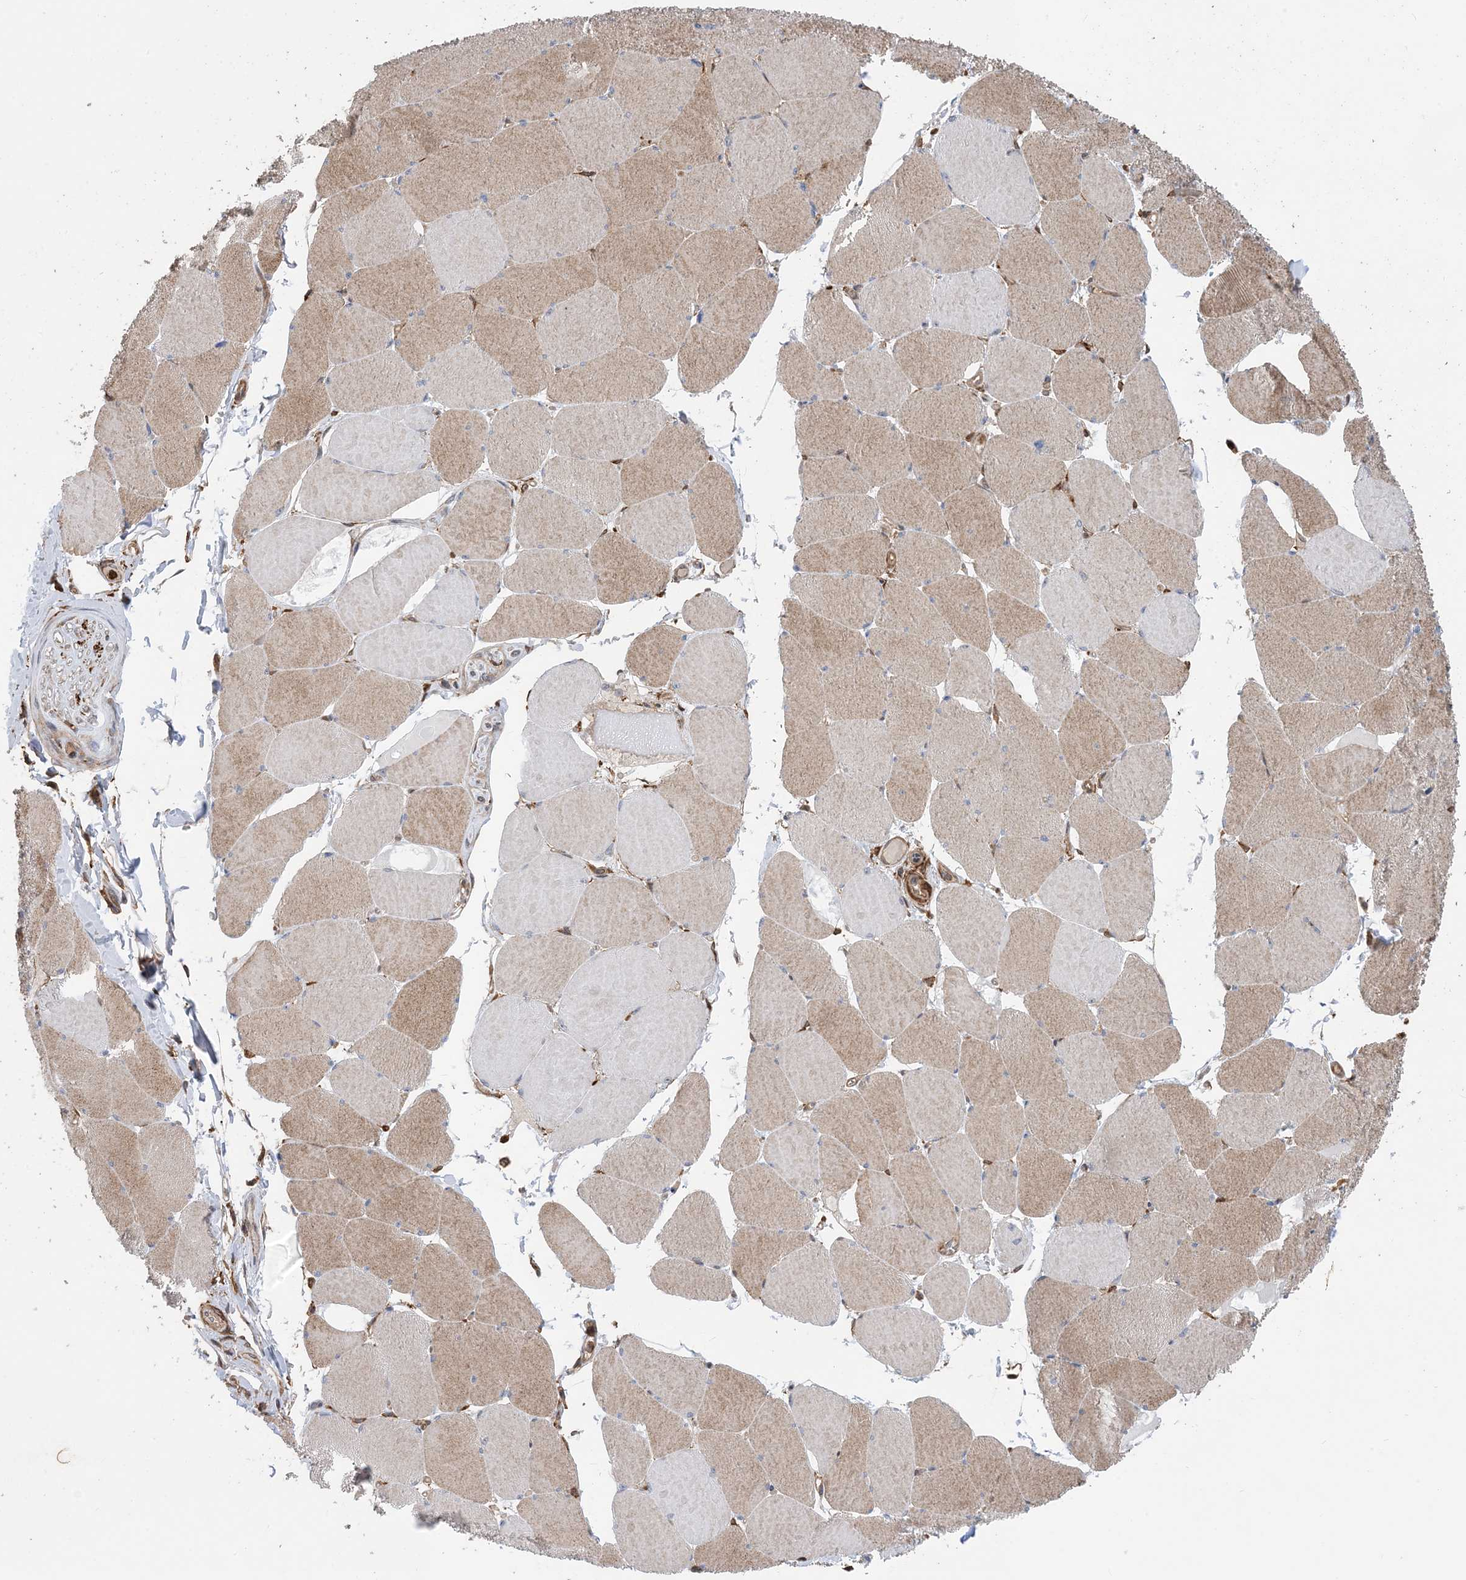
{"staining": {"intensity": "moderate", "quantity": "25%-75%", "location": "cytoplasmic/membranous"}, "tissue": "skeletal muscle", "cell_type": "Myocytes", "image_type": "normal", "snomed": [{"axis": "morphology", "description": "Normal tissue, NOS"}, {"axis": "topography", "description": "Skeletal muscle"}, {"axis": "topography", "description": "Head-Neck"}], "caption": "Immunohistochemistry photomicrograph of benign skeletal muscle: skeletal muscle stained using immunohistochemistry (IHC) displays medium levels of moderate protein expression localized specifically in the cytoplasmic/membranous of myocytes, appearing as a cytoplasmic/membranous brown color.", "gene": "HS1BP3", "patient": {"sex": "male", "age": 66}}